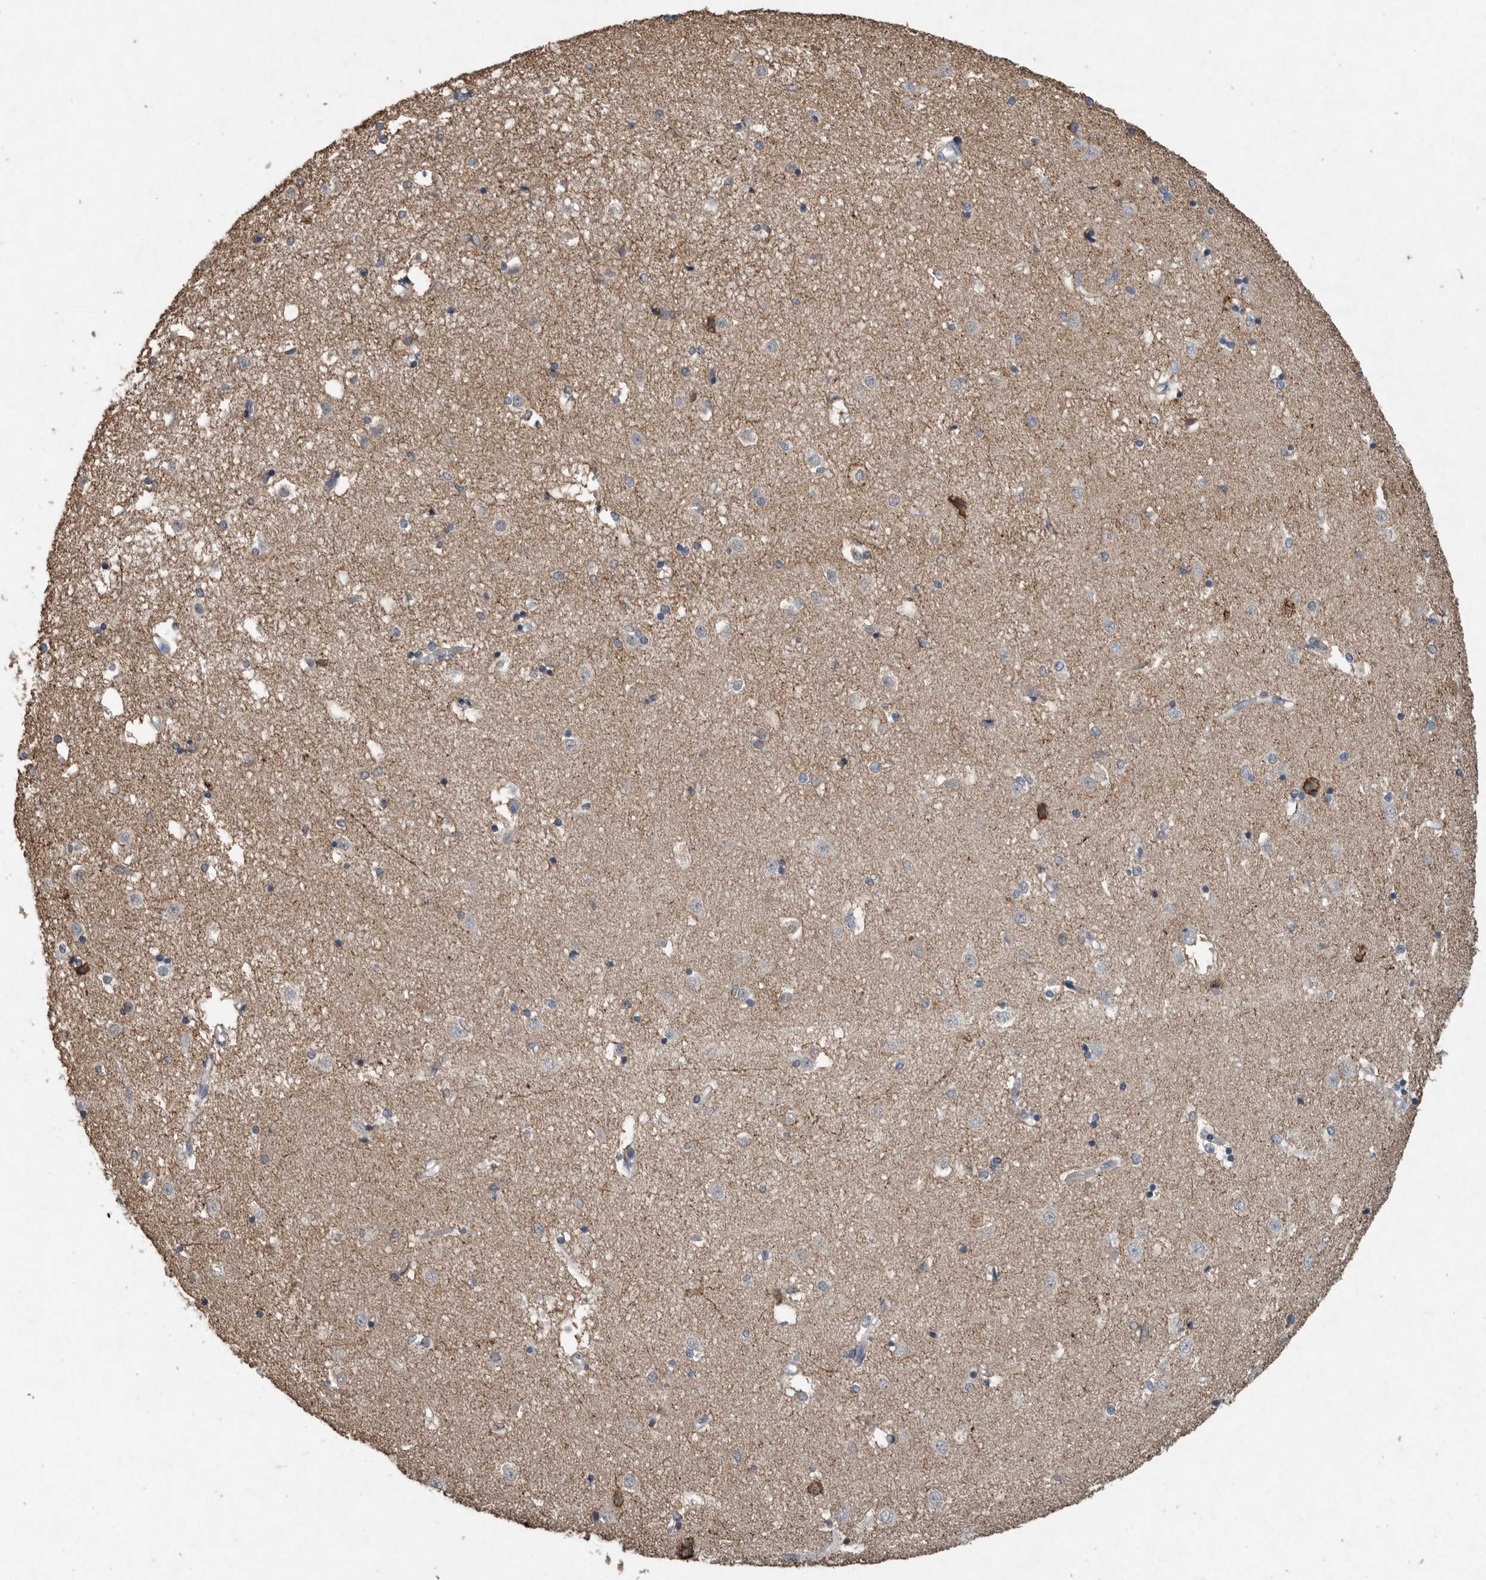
{"staining": {"intensity": "moderate", "quantity": "<25%", "location": "cytoplasmic/membranous"}, "tissue": "caudate", "cell_type": "Glial cells", "image_type": "normal", "snomed": [{"axis": "morphology", "description": "Normal tissue, NOS"}, {"axis": "topography", "description": "Lateral ventricle wall"}], "caption": "A high-resolution photomicrograph shows immunohistochemistry staining of benign caudate, which exhibits moderate cytoplasmic/membranous staining in about <25% of glial cells. The staining was performed using DAB (3,3'-diaminobenzidine), with brown indicating positive protein expression. Nuclei are stained blue with hematoxylin.", "gene": "IL20", "patient": {"sex": "male", "age": 45}}